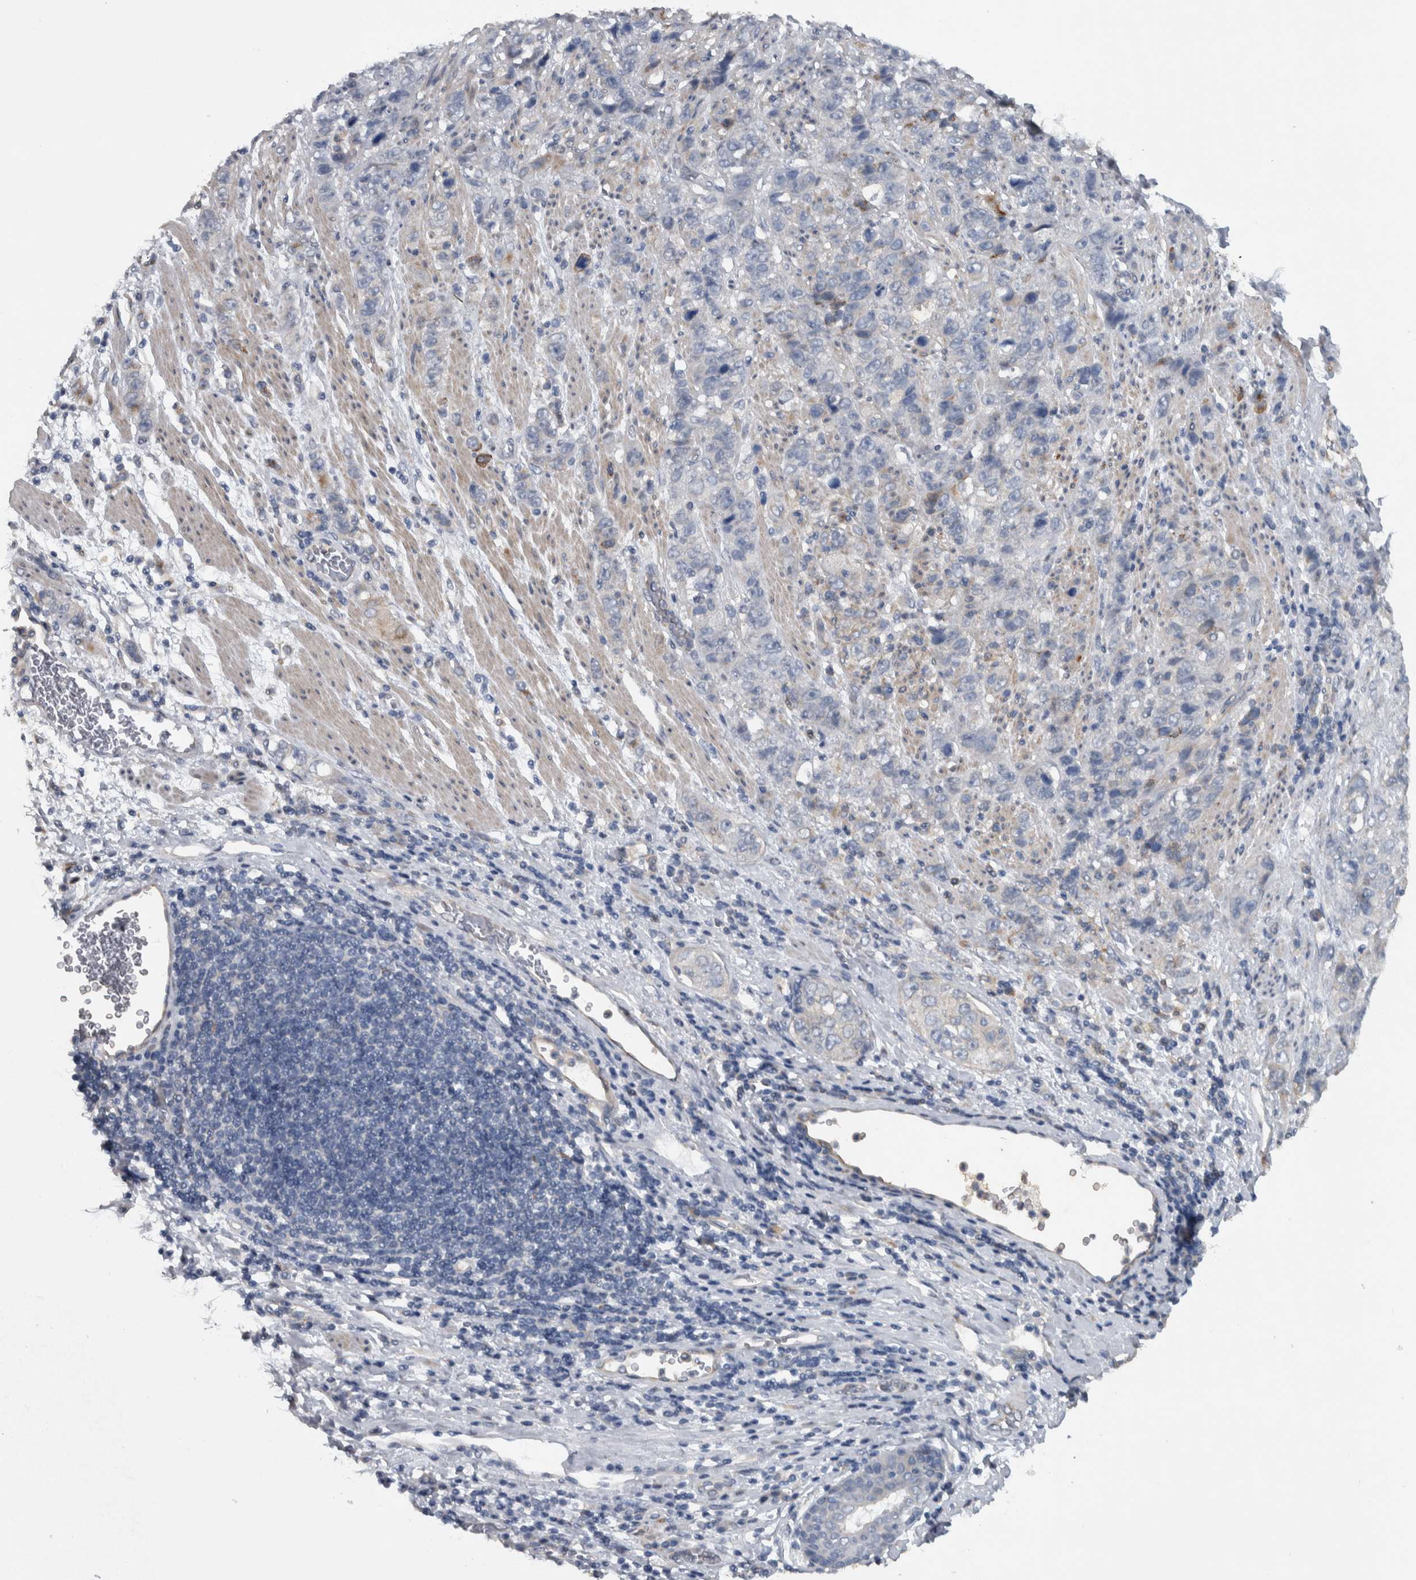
{"staining": {"intensity": "negative", "quantity": "none", "location": "none"}, "tissue": "stomach cancer", "cell_type": "Tumor cells", "image_type": "cancer", "snomed": [{"axis": "morphology", "description": "Adenocarcinoma, NOS"}, {"axis": "topography", "description": "Stomach"}], "caption": "Histopathology image shows no protein expression in tumor cells of stomach cancer tissue.", "gene": "NT5C2", "patient": {"sex": "male", "age": 48}}